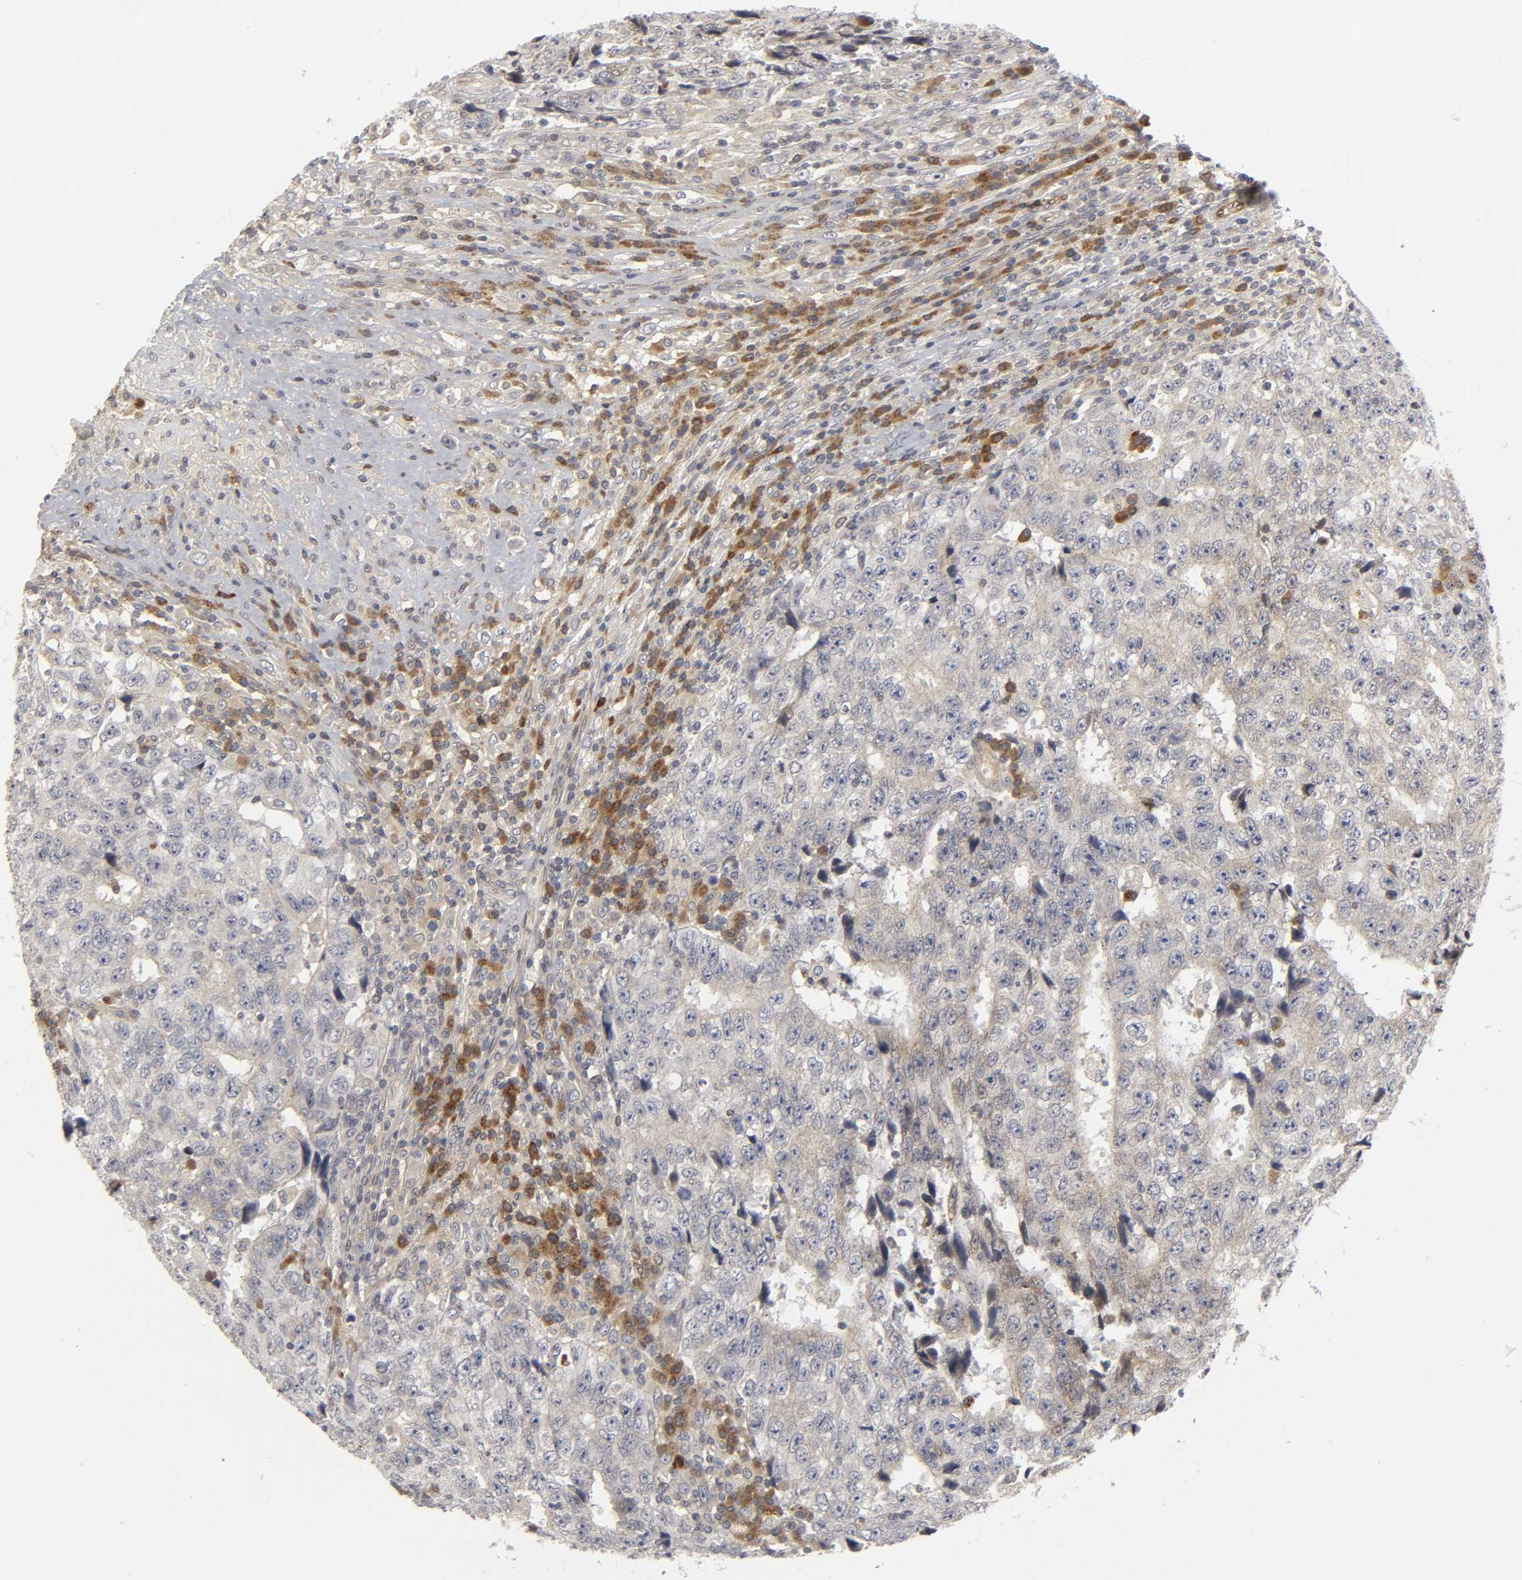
{"staining": {"intensity": "weak", "quantity": "<25%", "location": "cytoplasmic/membranous"}, "tissue": "testis cancer", "cell_type": "Tumor cells", "image_type": "cancer", "snomed": [{"axis": "morphology", "description": "Necrosis, NOS"}, {"axis": "morphology", "description": "Carcinoma, Embryonal, NOS"}, {"axis": "topography", "description": "Testis"}], "caption": "This histopathology image is of testis cancer stained with IHC to label a protein in brown with the nuclei are counter-stained blue. There is no expression in tumor cells. Brightfield microscopy of immunohistochemistry stained with DAB (3,3'-diaminobenzidine) (brown) and hematoxylin (blue), captured at high magnification.", "gene": "ASB6", "patient": {"sex": "male", "age": 19}}